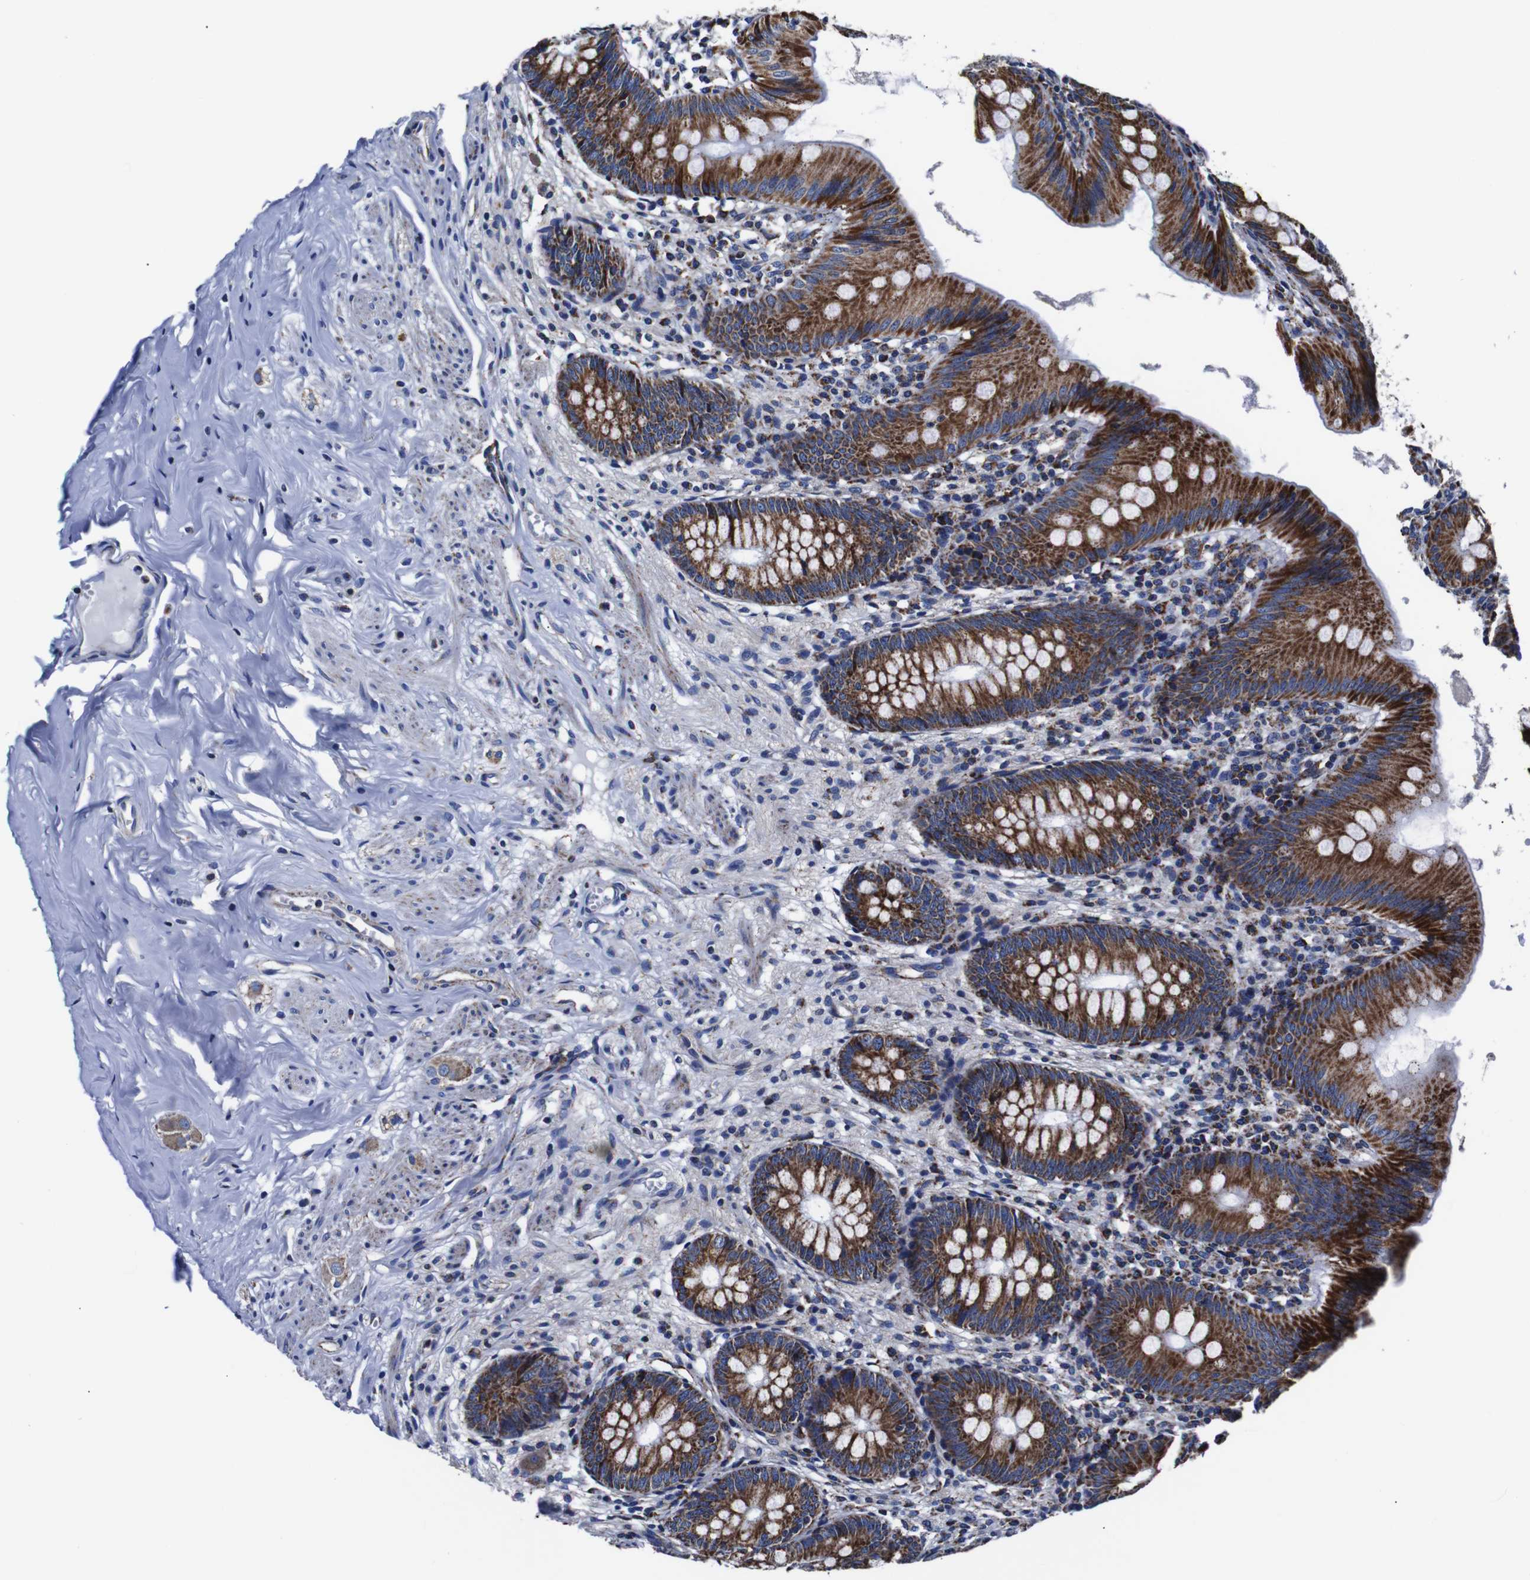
{"staining": {"intensity": "strong", "quantity": ">75%", "location": "cytoplasmic/membranous"}, "tissue": "appendix", "cell_type": "Glandular cells", "image_type": "normal", "snomed": [{"axis": "morphology", "description": "Normal tissue, NOS"}, {"axis": "topography", "description": "Appendix"}], "caption": "A high amount of strong cytoplasmic/membranous positivity is present in about >75% of glandular cells in normal appendix. The staining was performed using DAB, with brown indicating positive protein expression. Nuclei are stained blue with hematoxylin.", "gene": "FKBP9", "patient": {"sex": "male", "age": 56}}